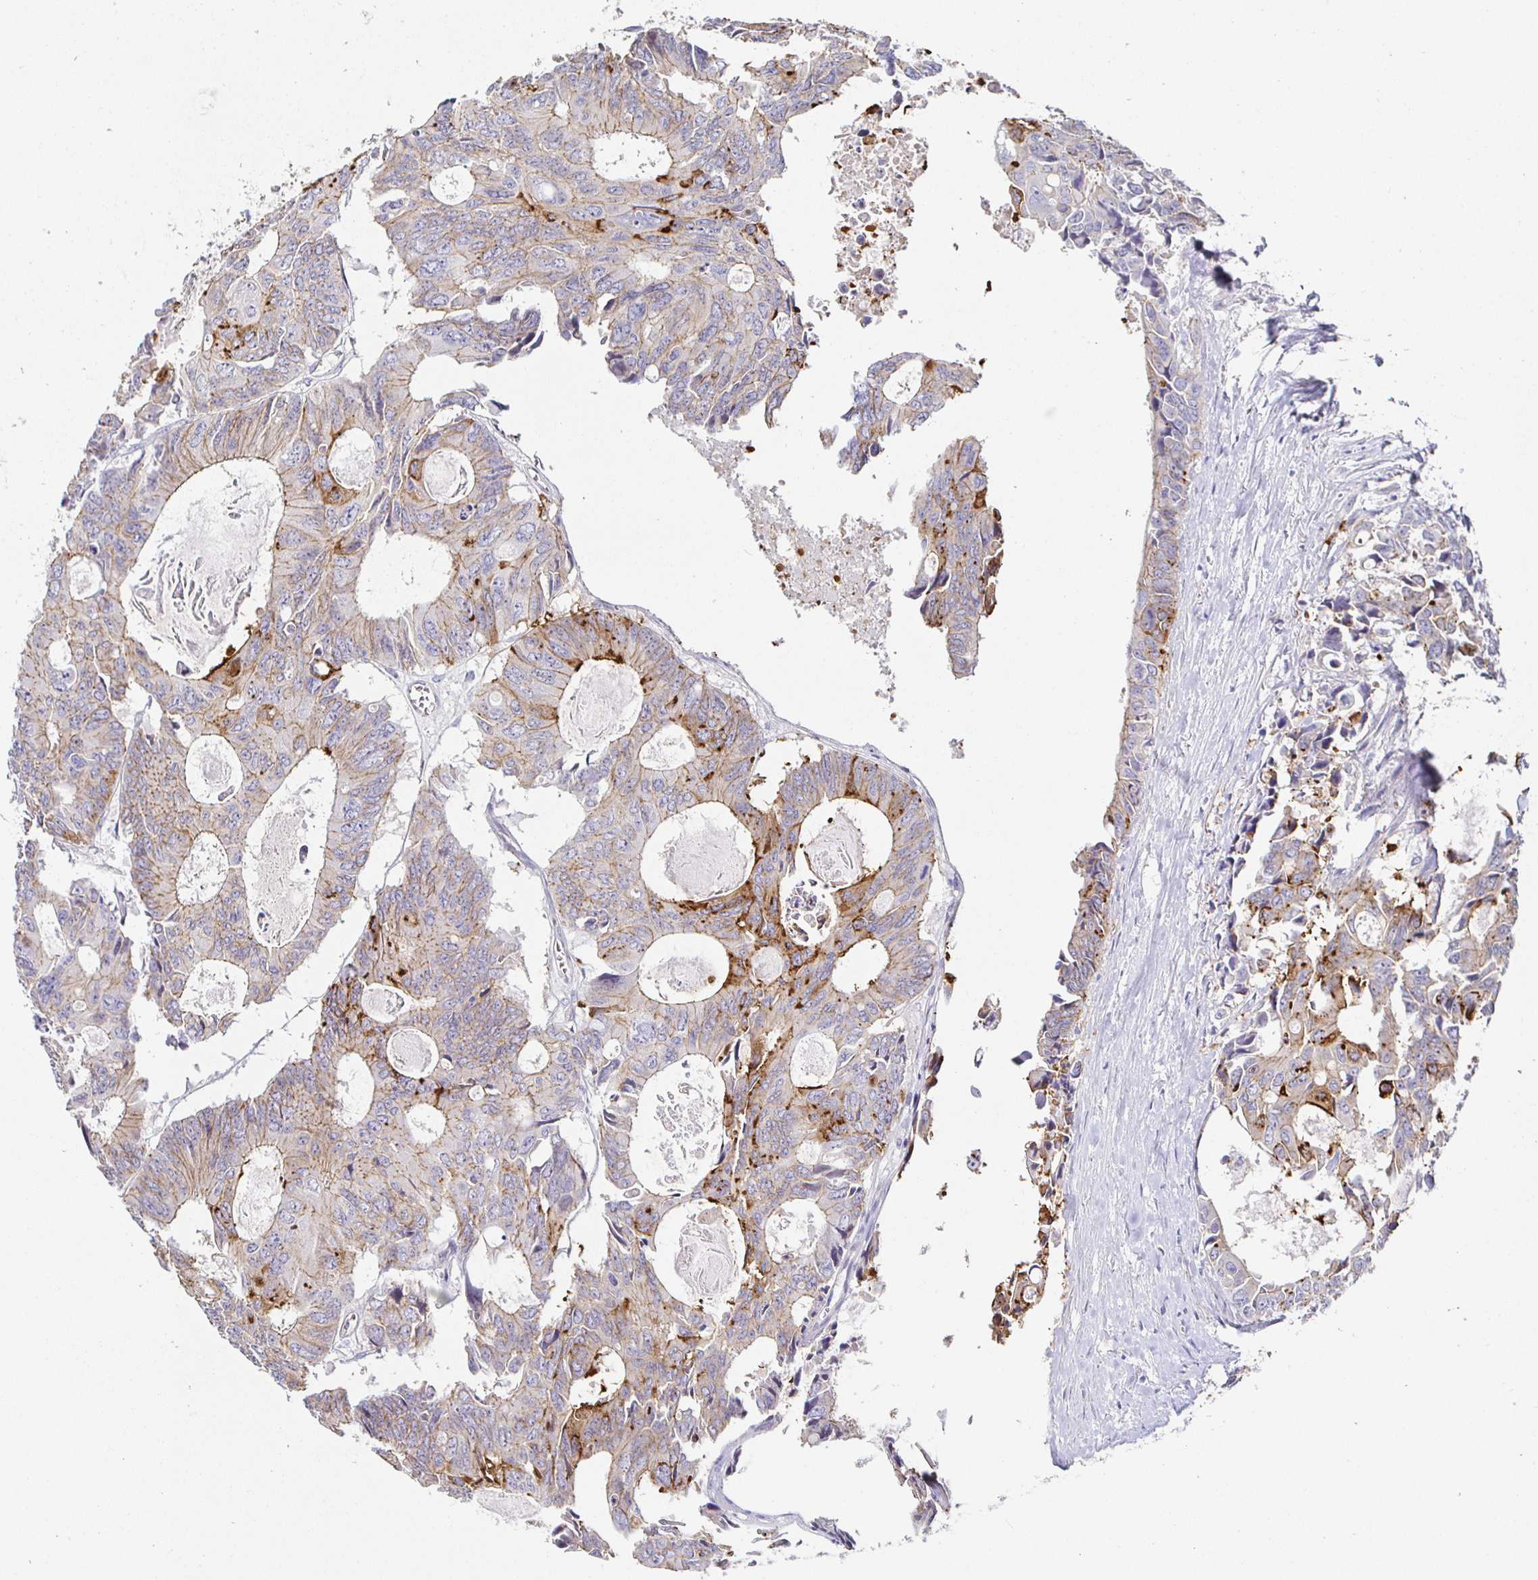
{"staining": {"intensity": "moderate", "quantity": "<25%", "location": "cytoplasmic/membranous"}, "tissue": "colorectal cancer", "cell_type": "Tumor cells", "image_type": "cancer", "snomed": [{"axis": "morphology", "description": "Adenocarcinoma, NOS"}, {"axis": "topography", "description": "Rectum"}], "caption": "IHC photomicrograph of human colorectal cancer stained for a protein (brown), which exhibits low levels of moderate cytoplasmic/membranous staining in about <25% of tumor cells.", "gene": "PIWIL3", "patient": {"sex": "male", "age": 76}}